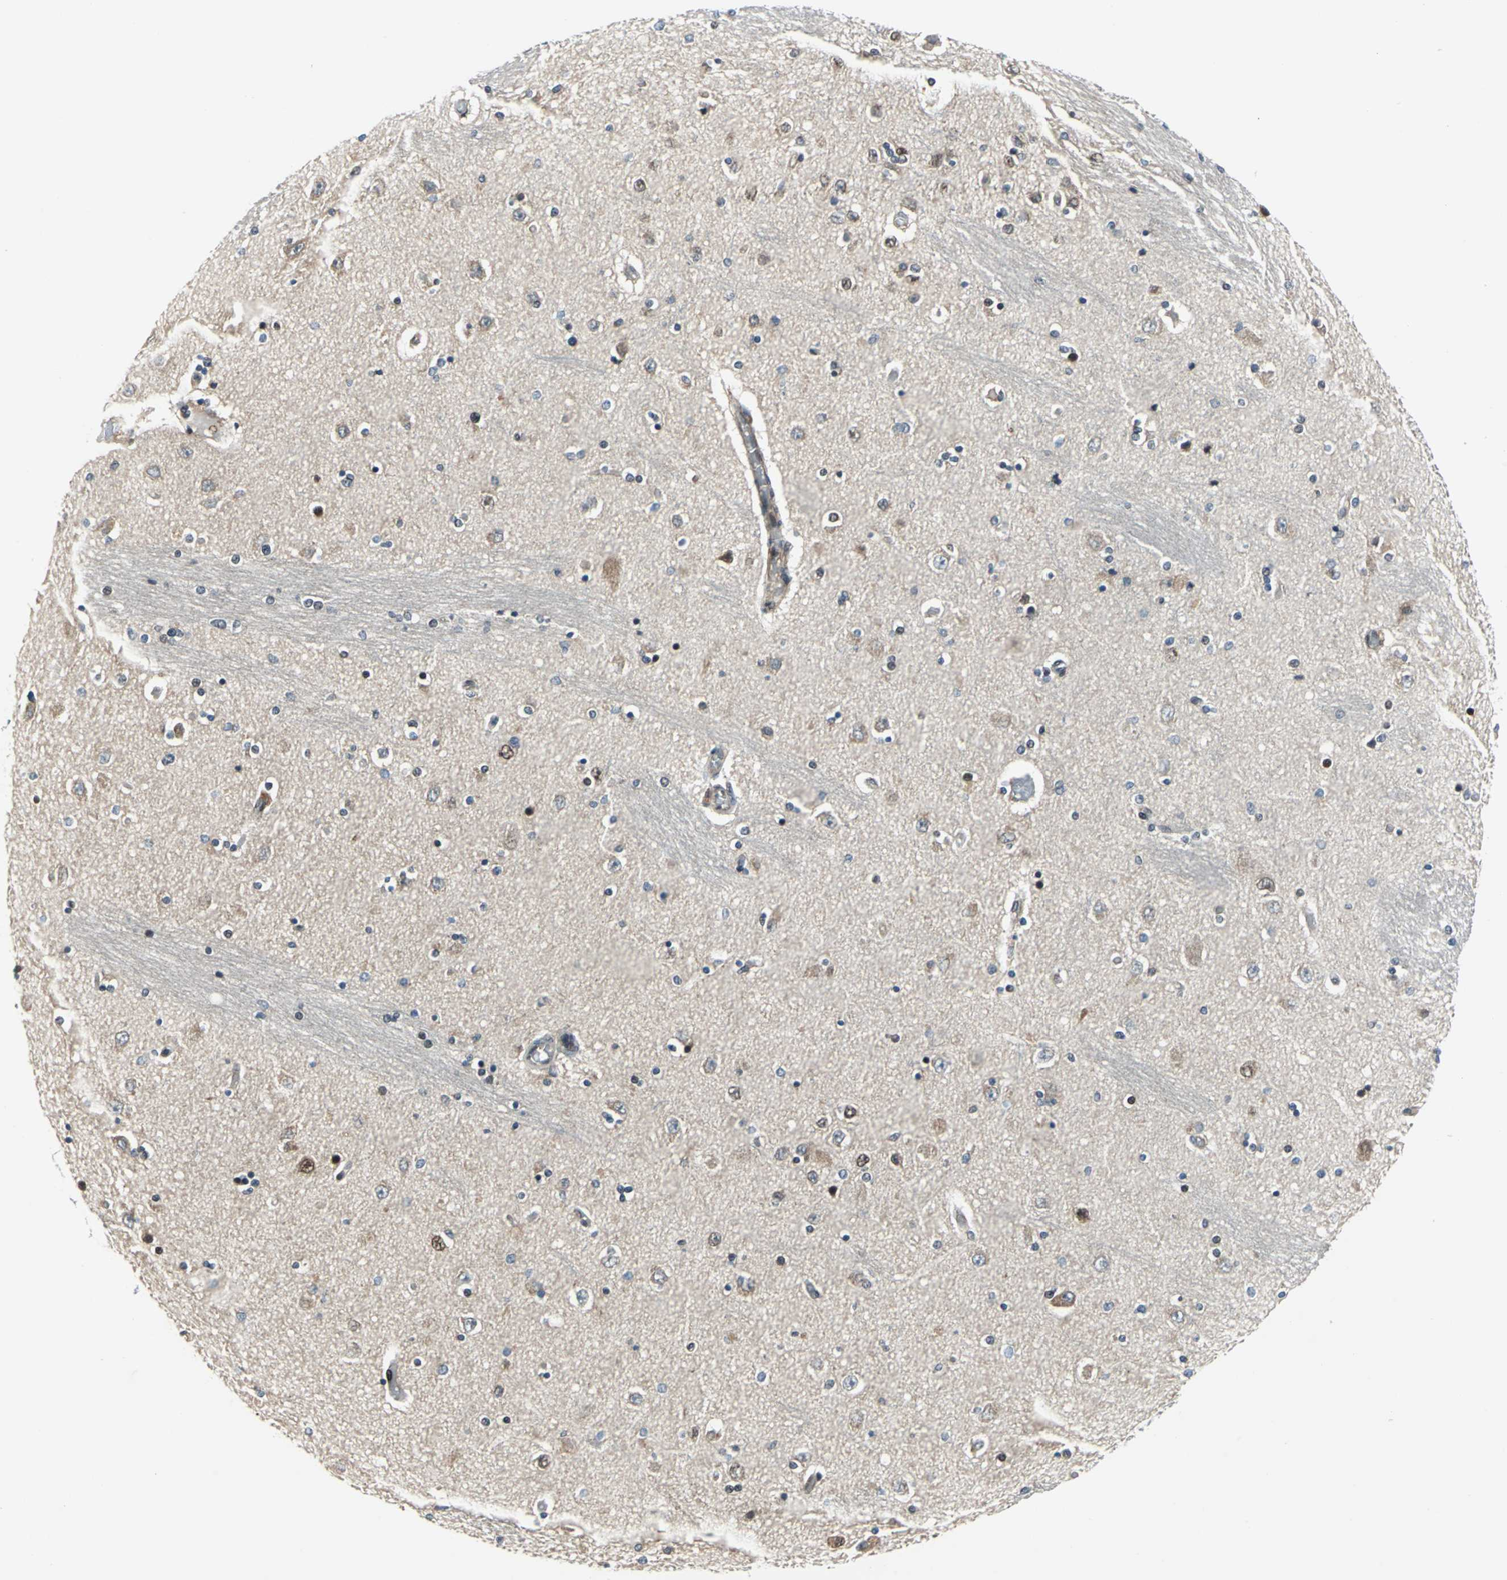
{"staining": {"intensity": "moderate", "quantity": "25%-75%", "location": "cytoplasmic/membranous,nuclear"}, "tissue": "hippocampus", "cell_type": "Glial cells", "image_type": "normal", "snomed": [{"axis": "morphology", "description": "Normal tissue, NOS"}, {"axis": "topography", "description": "Hippocampus"}], "caption": "A high-resolution image shows immunohistochemistry staining of normal hippocampus, which reveals moderate cytoplasmic/membranous,nuclear expression in about 25%-75% of glial cells. (Brightfield microscopy of DAB IHC at high magnification).", "gene": "POLR3K", "patient": {"sex": "female", "age": 54}}